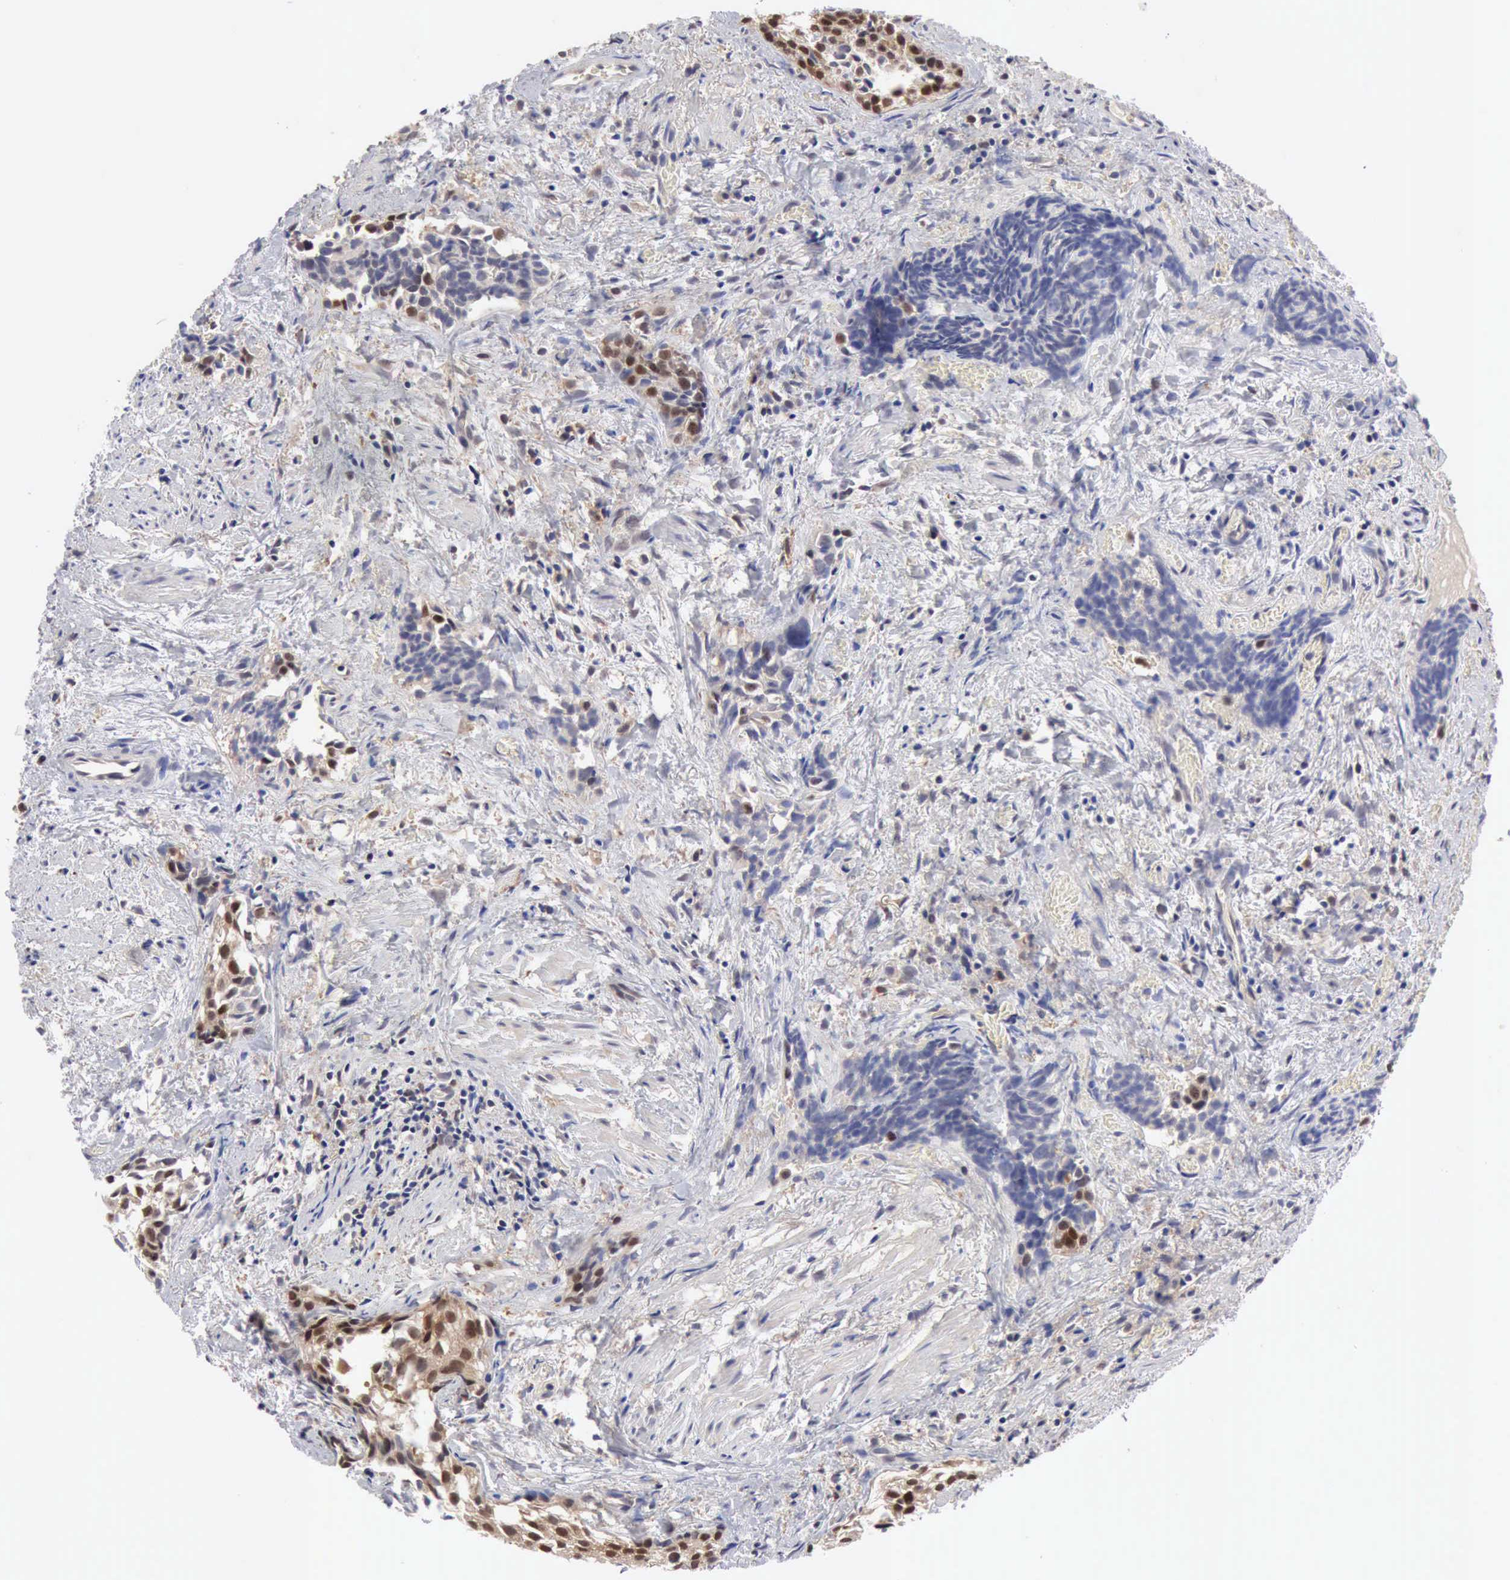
{"staining": {"intensity": "weak", "quantity": "25%-75%", "location": "cytoplasmic/membranous,nuclear"}, "tissue": "urothelial cancer", "cell_type": "Tumor cells", "image_type": "cancer", "snomed": [{"axis": "morphology", "description": "Urothelial carcinoma, High grade"}, {"axis": "topography", "description": "Urinary bladder"}], "caption": "Immunohistochemistry image of neoplastic tissue: human urothelial cancer stained using IHC displays low levels of weak protein expression localized specifically in the cytoplasmic/membranous and nuclear of tumor cells, appearing as a cytoplasmic/membranous and nuclear brown color.", "gene": "PTGR2", "patient": {"sex": "female", "age": 78}}